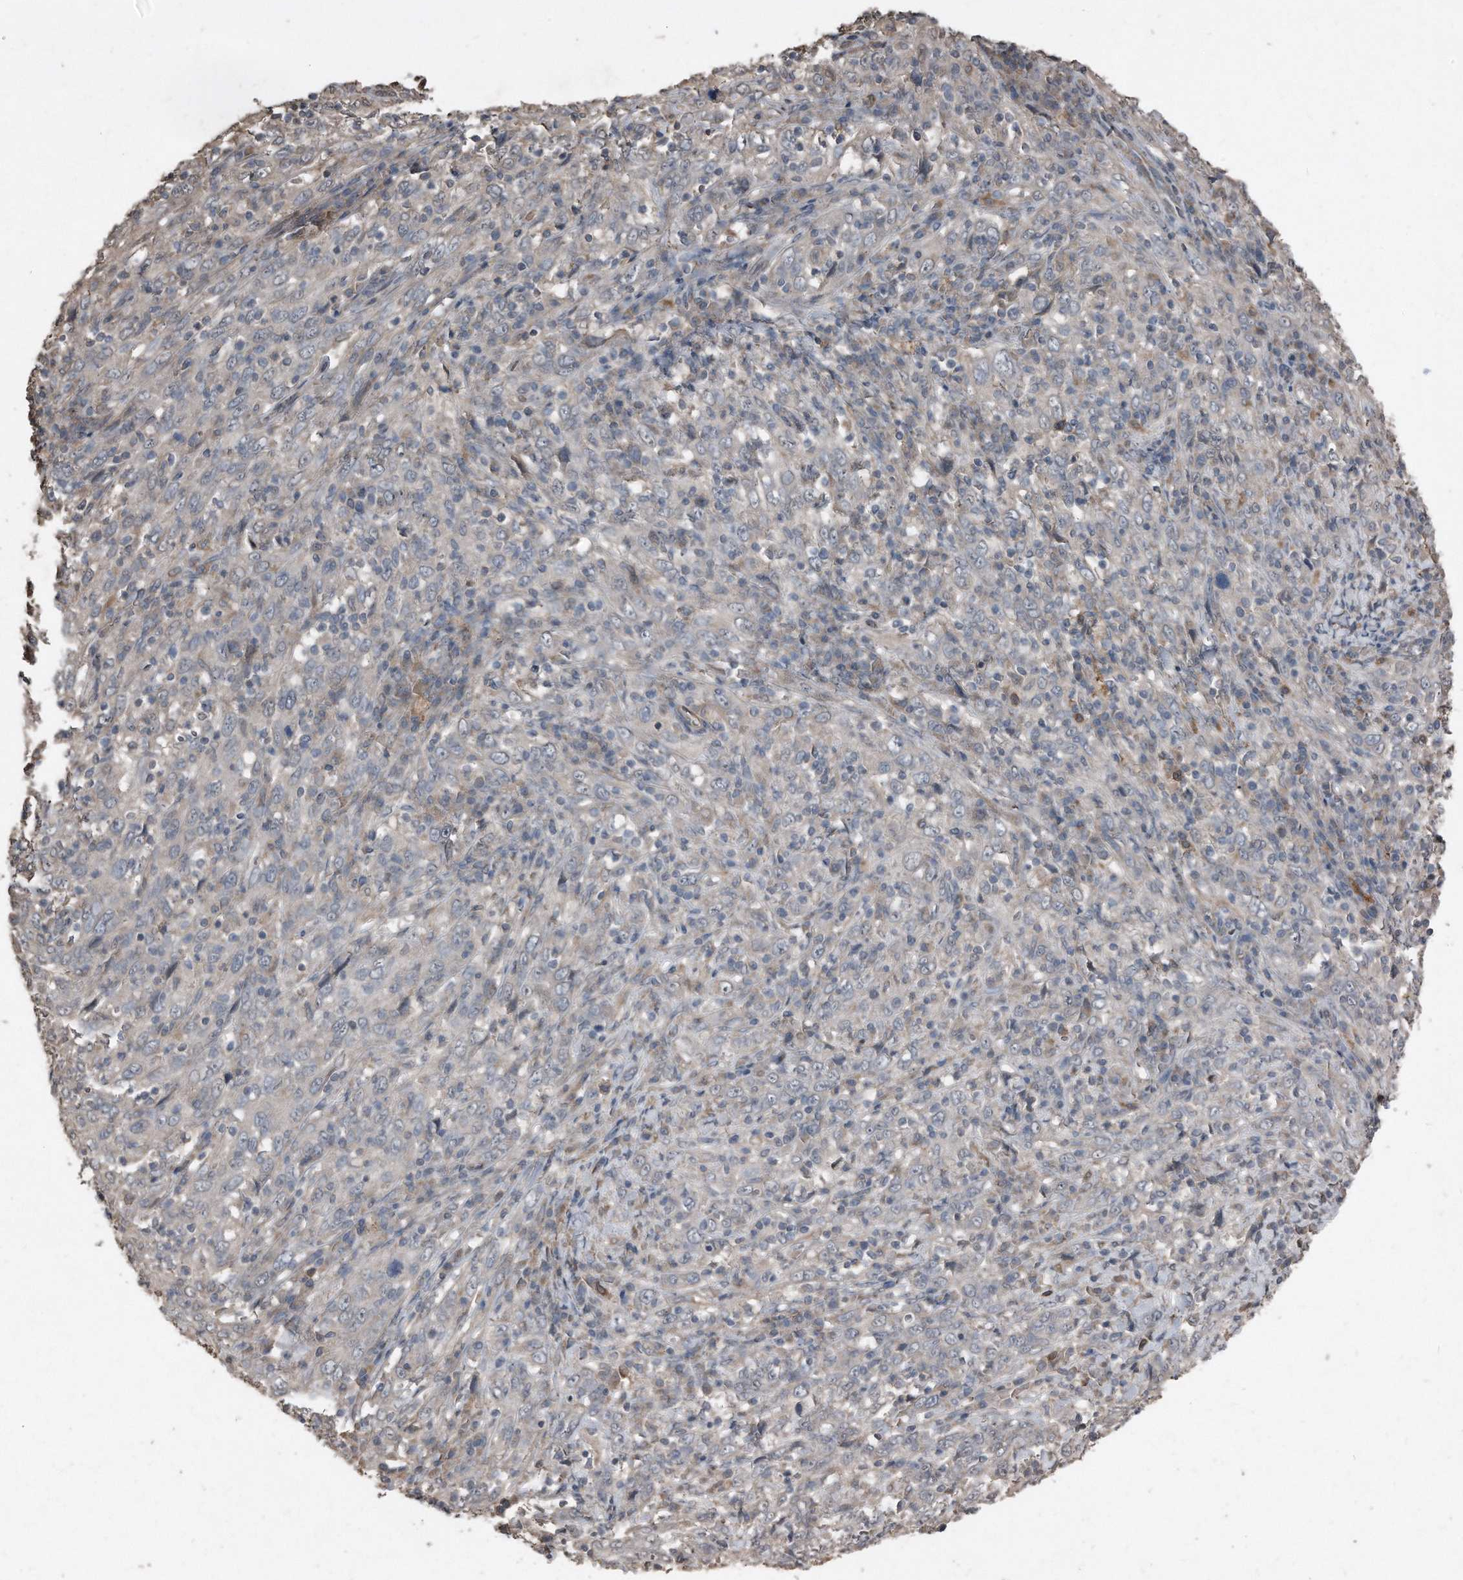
{"staining": {"intensity": "negative", "quantity": "none", "location": "none"}, "tissue": "cervical cancer", "cell_type": "Tumor cells", "image_type": "cancer", "snomed": [{"axis": "morphology", "description": "Squamous cell carcinoma, NOS"}, {"axis": "topography", "description": "Cervix"}], "caption": "Cervical cancer (squamous cell carcinoma) was stained to show a protein in brown. There is no significant positivity in tumor cells.", "gene": "ANKRD10", "patient": {"sex": "female", "age": 46}}